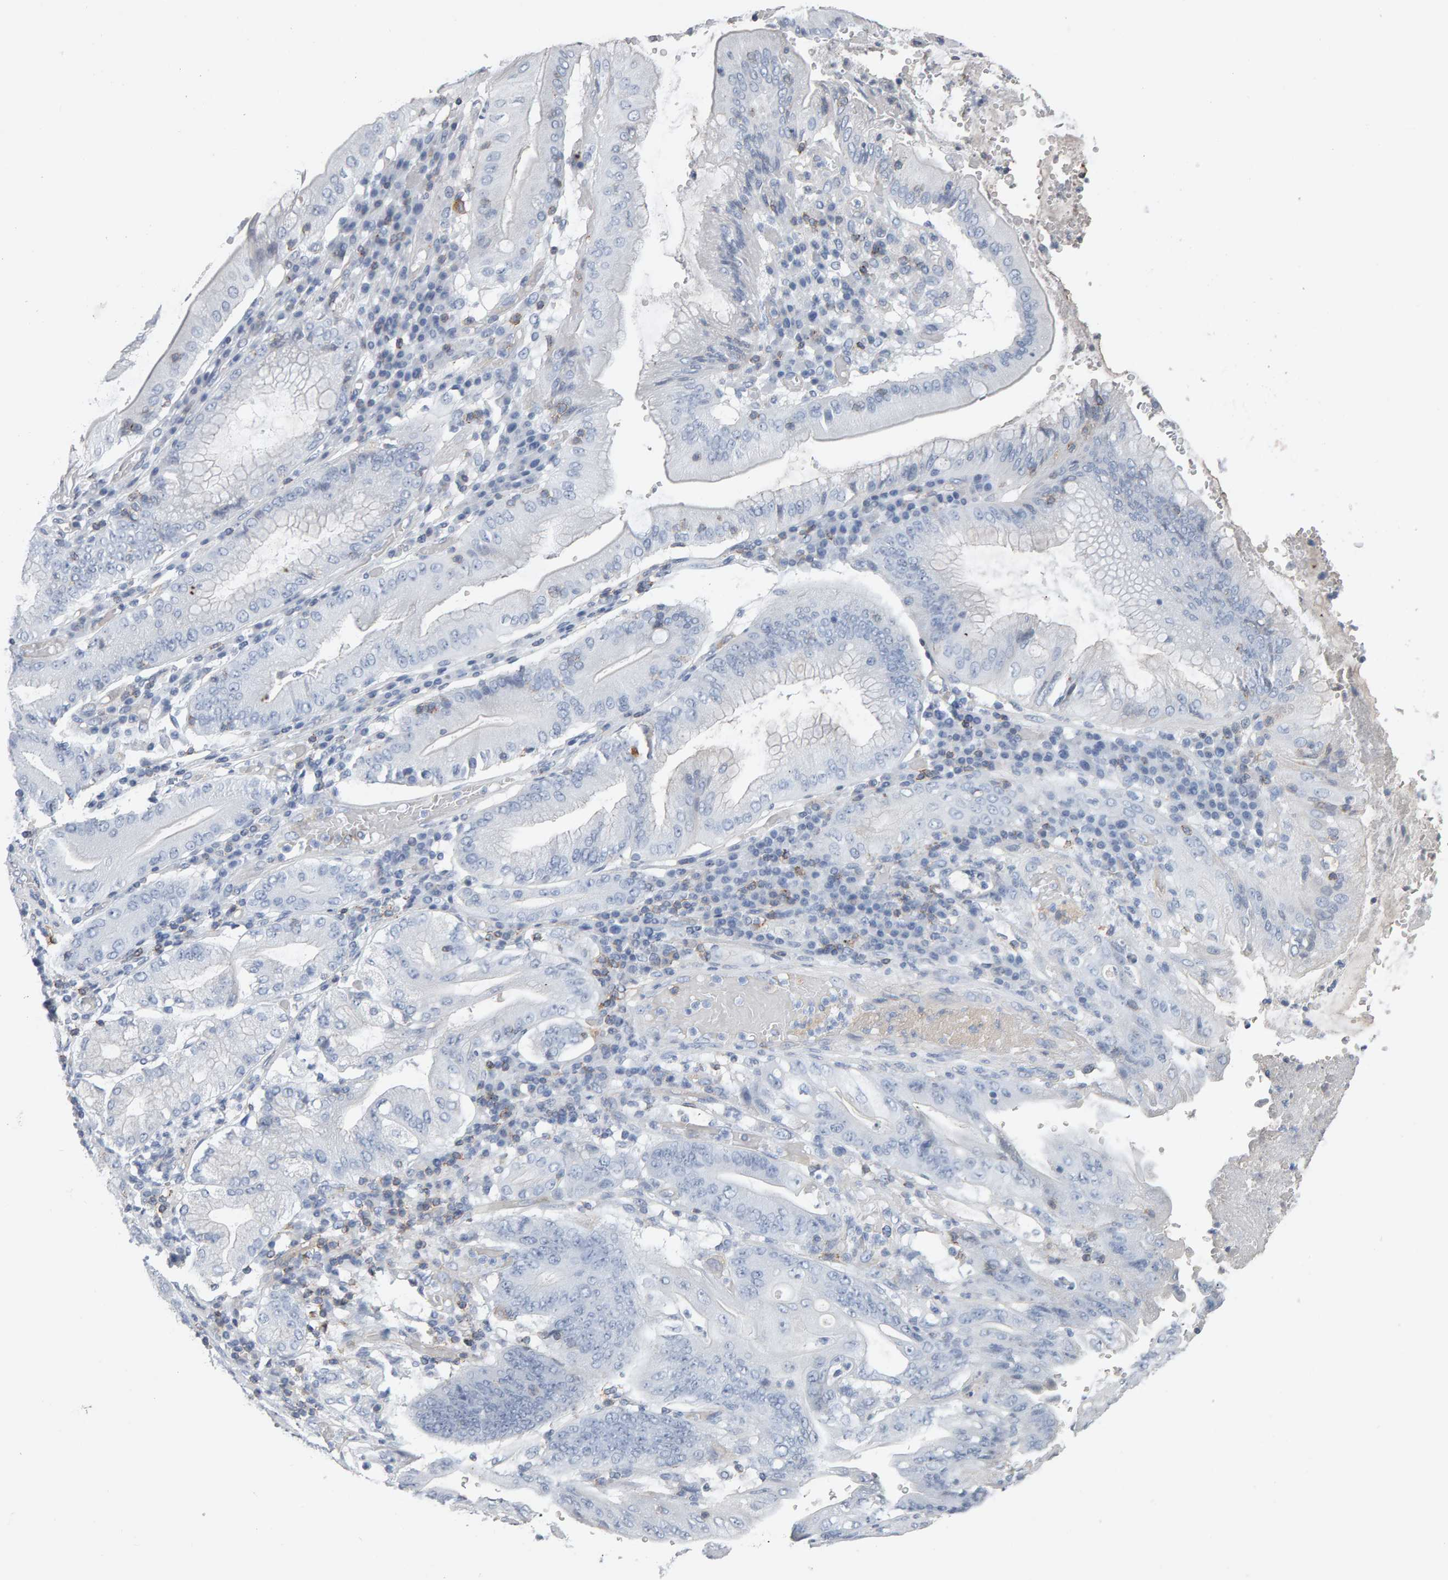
{"staining": {"intensity": "negative", "quantity": "none", "location": "none"}, "tissue": "stomach cancer", "cell_type": "Tumor cells", "image_type": "cancer", "snomed": [{"axis": "morphology", "description": "Adenocarcinoma, NOS"}, {"axis": "topography", "description": "Stomach"}], "caption": "Human adenocarcinoma (stomach) stained for a protein using IHC exhibits no positivity in tumor cells.", "gene": "FYN", "patient": {"sex": "female", "age": 73}}